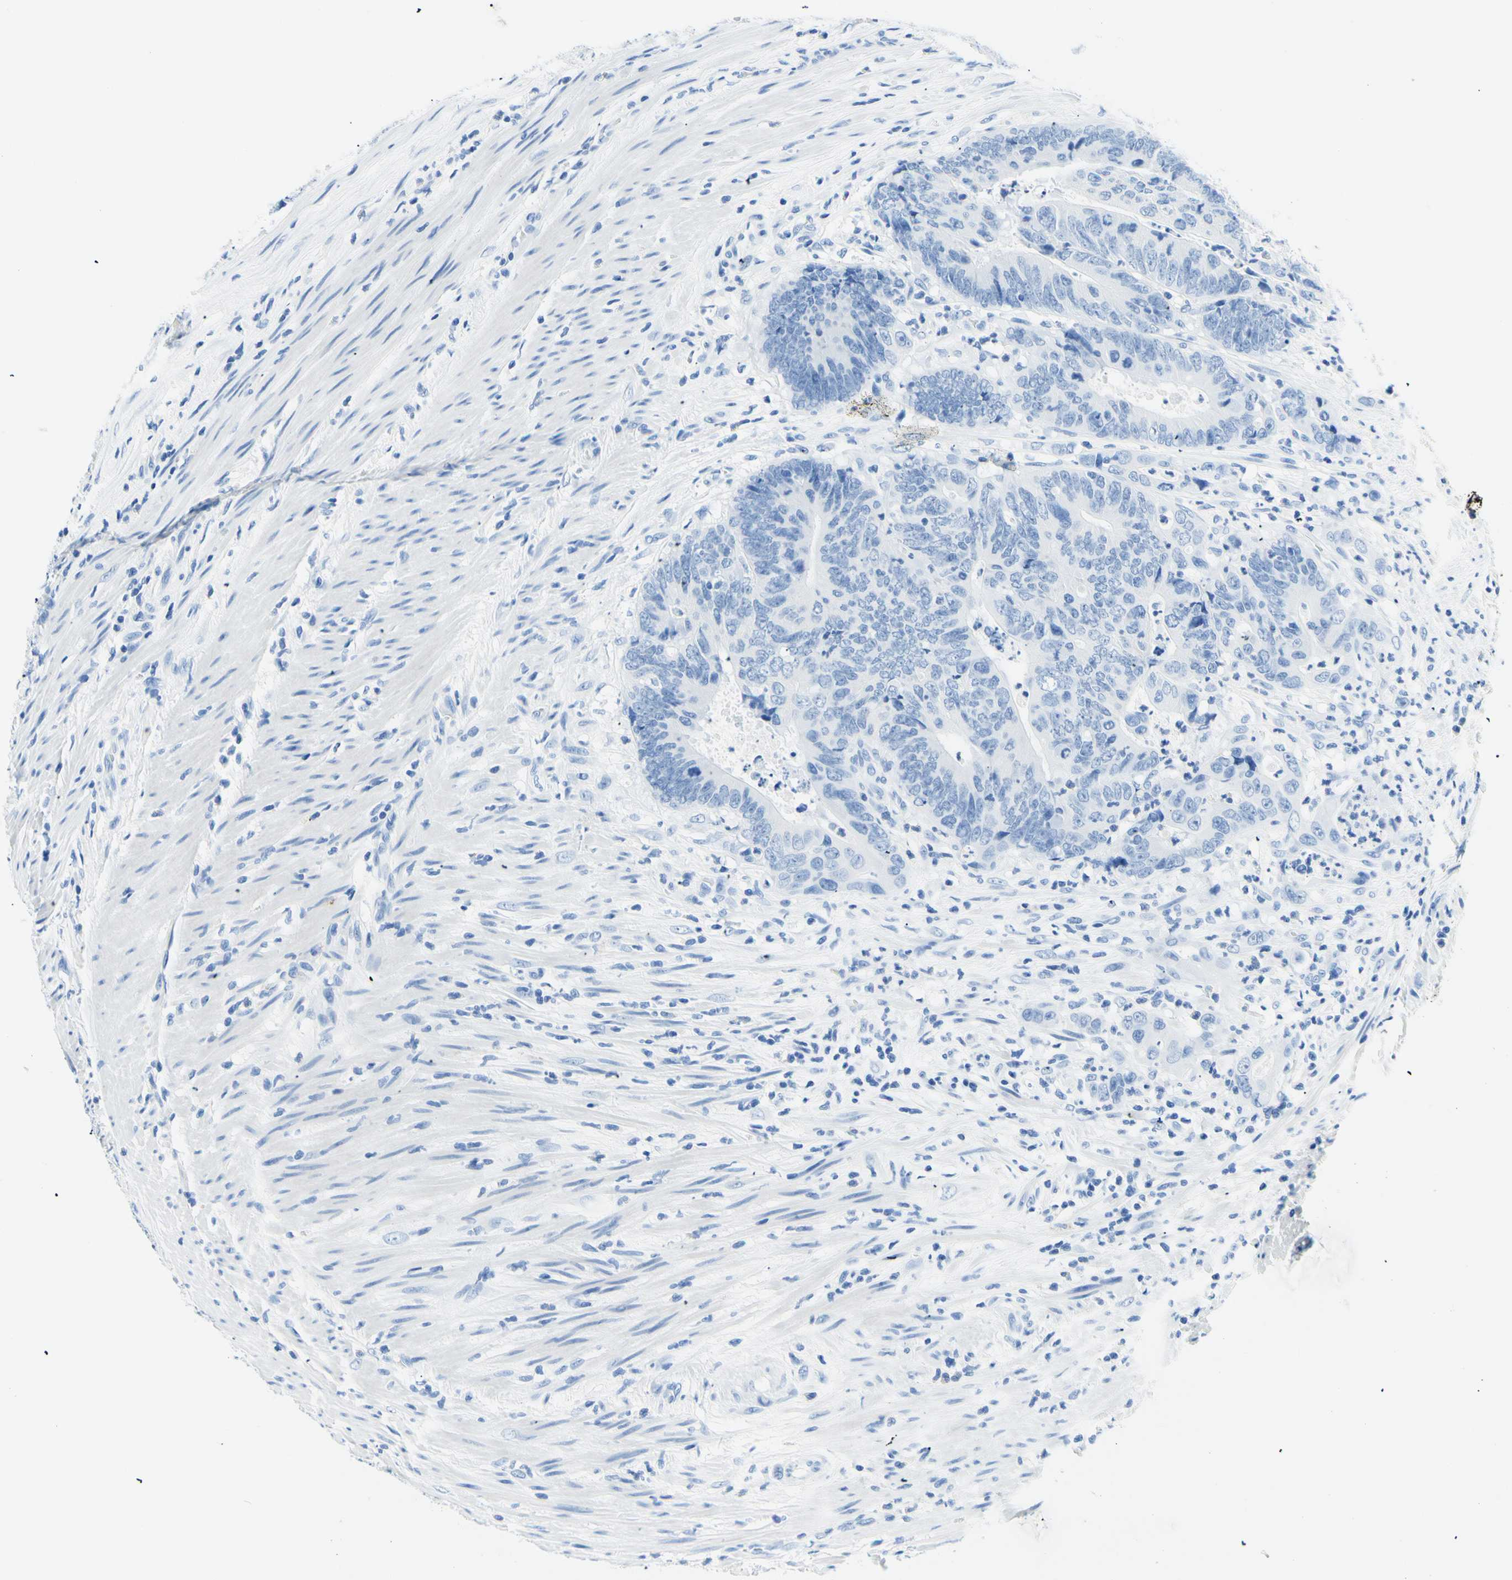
{"staining": {"intensity": "negative", "quantity": "none", "location": "none"}, "tissue": "colorectal cancer", "cell_type": "Tumor cells", "image_type": "cancer", "snomed": [{"axis": "morphology", "description": "Normal tissue, NOS"}, {"axis": "morphology", "description": "Adenocarcinoma, NOS"}, {"axis": "topography", "description": "Colon"}], "caption": "DAB immunohistochemical staining of human colorectal adenocarcinoma exhibits no significant positivity in tumor cells. (Brightfield microscopy of DAB IHC at high magnification).", "gene": "MYH2", "patient": {"sex": "male", "age": 56}}